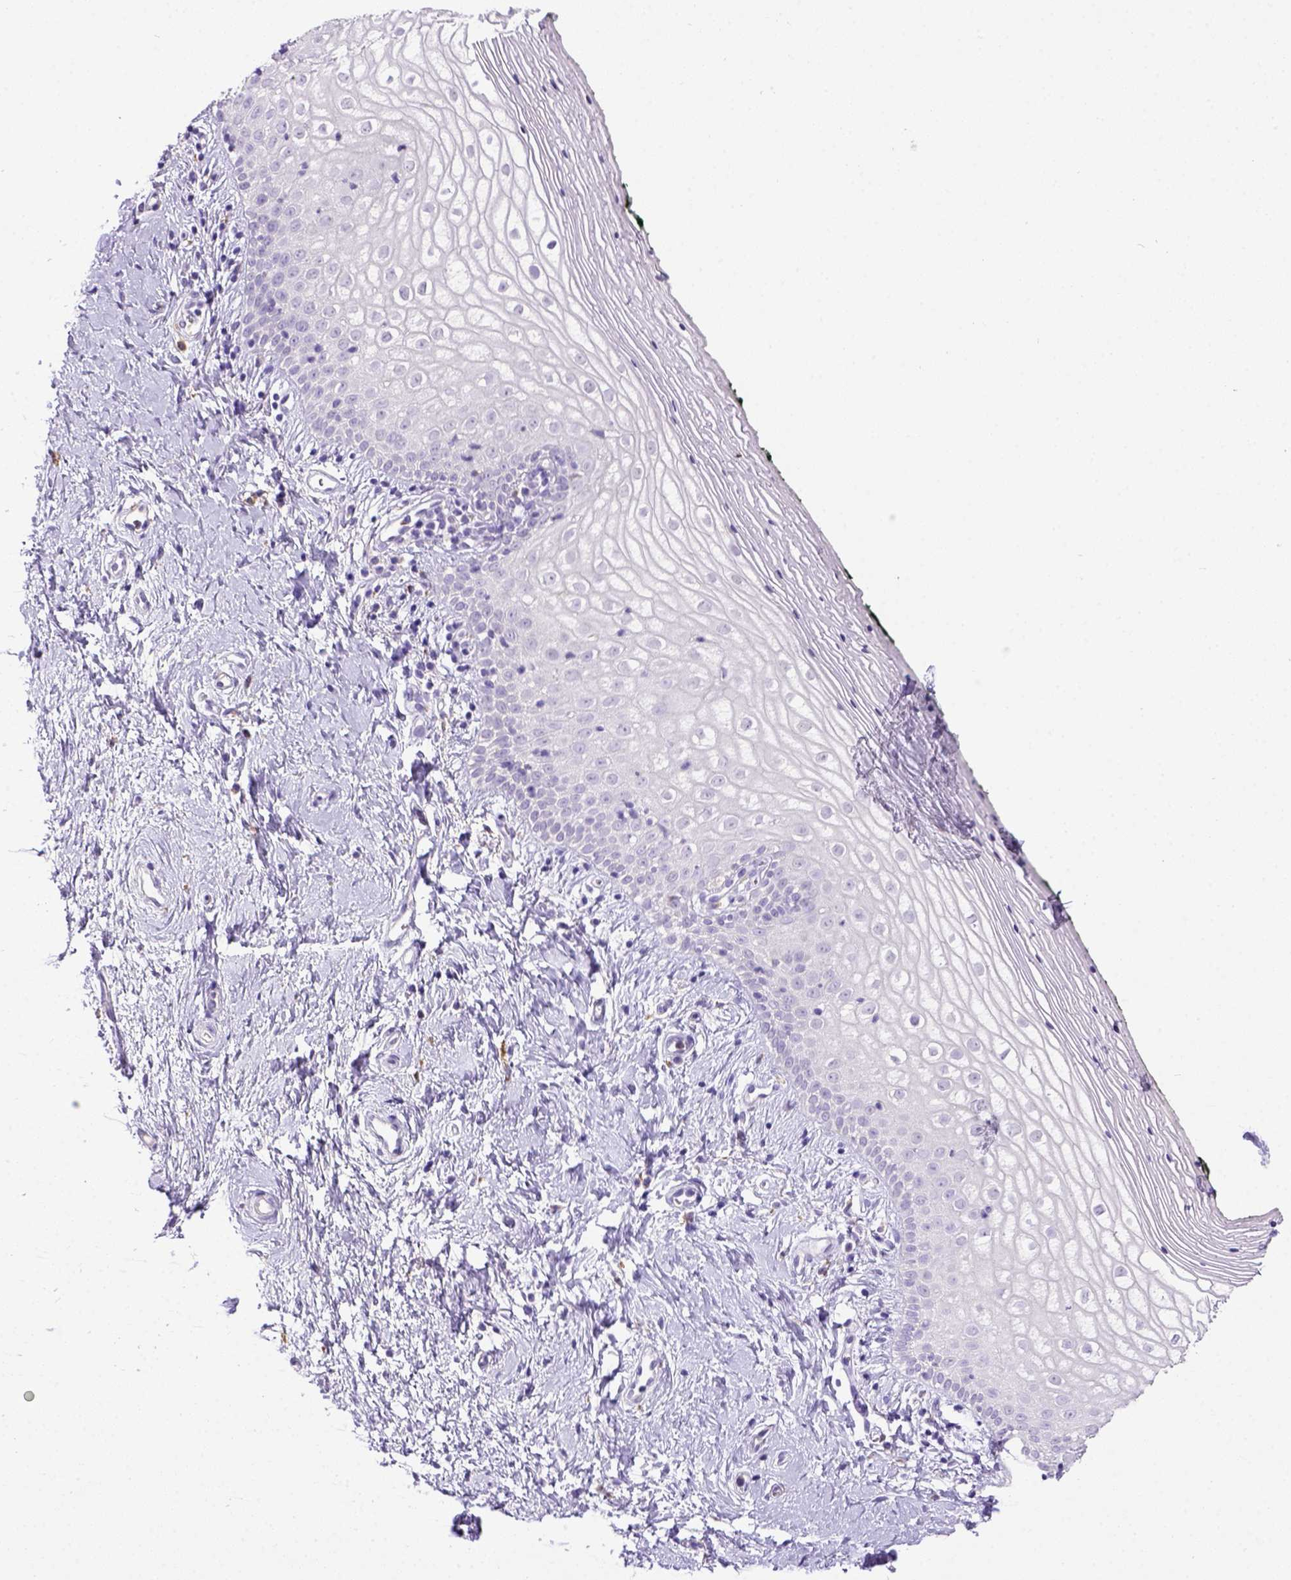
{"staining": {"intensity": "negative", "quantity": "none", "location": "none"}, "tissue": "vagina", "cell_type": "Squamous epithelial cells", "image_type": "normal", "snomed": [{"axis": "morphology", "description": "Normal tissue, NOS"}, {"axis": "topography", "description": "Vagina"}], "caption": "Immunohistochemistry photomicrograph of benign vagina stained for a protein (brown), which displays no staining in squamous epithelial cells.", "gene": "CD68", "patient": {"sex": "female", "age": 47}}